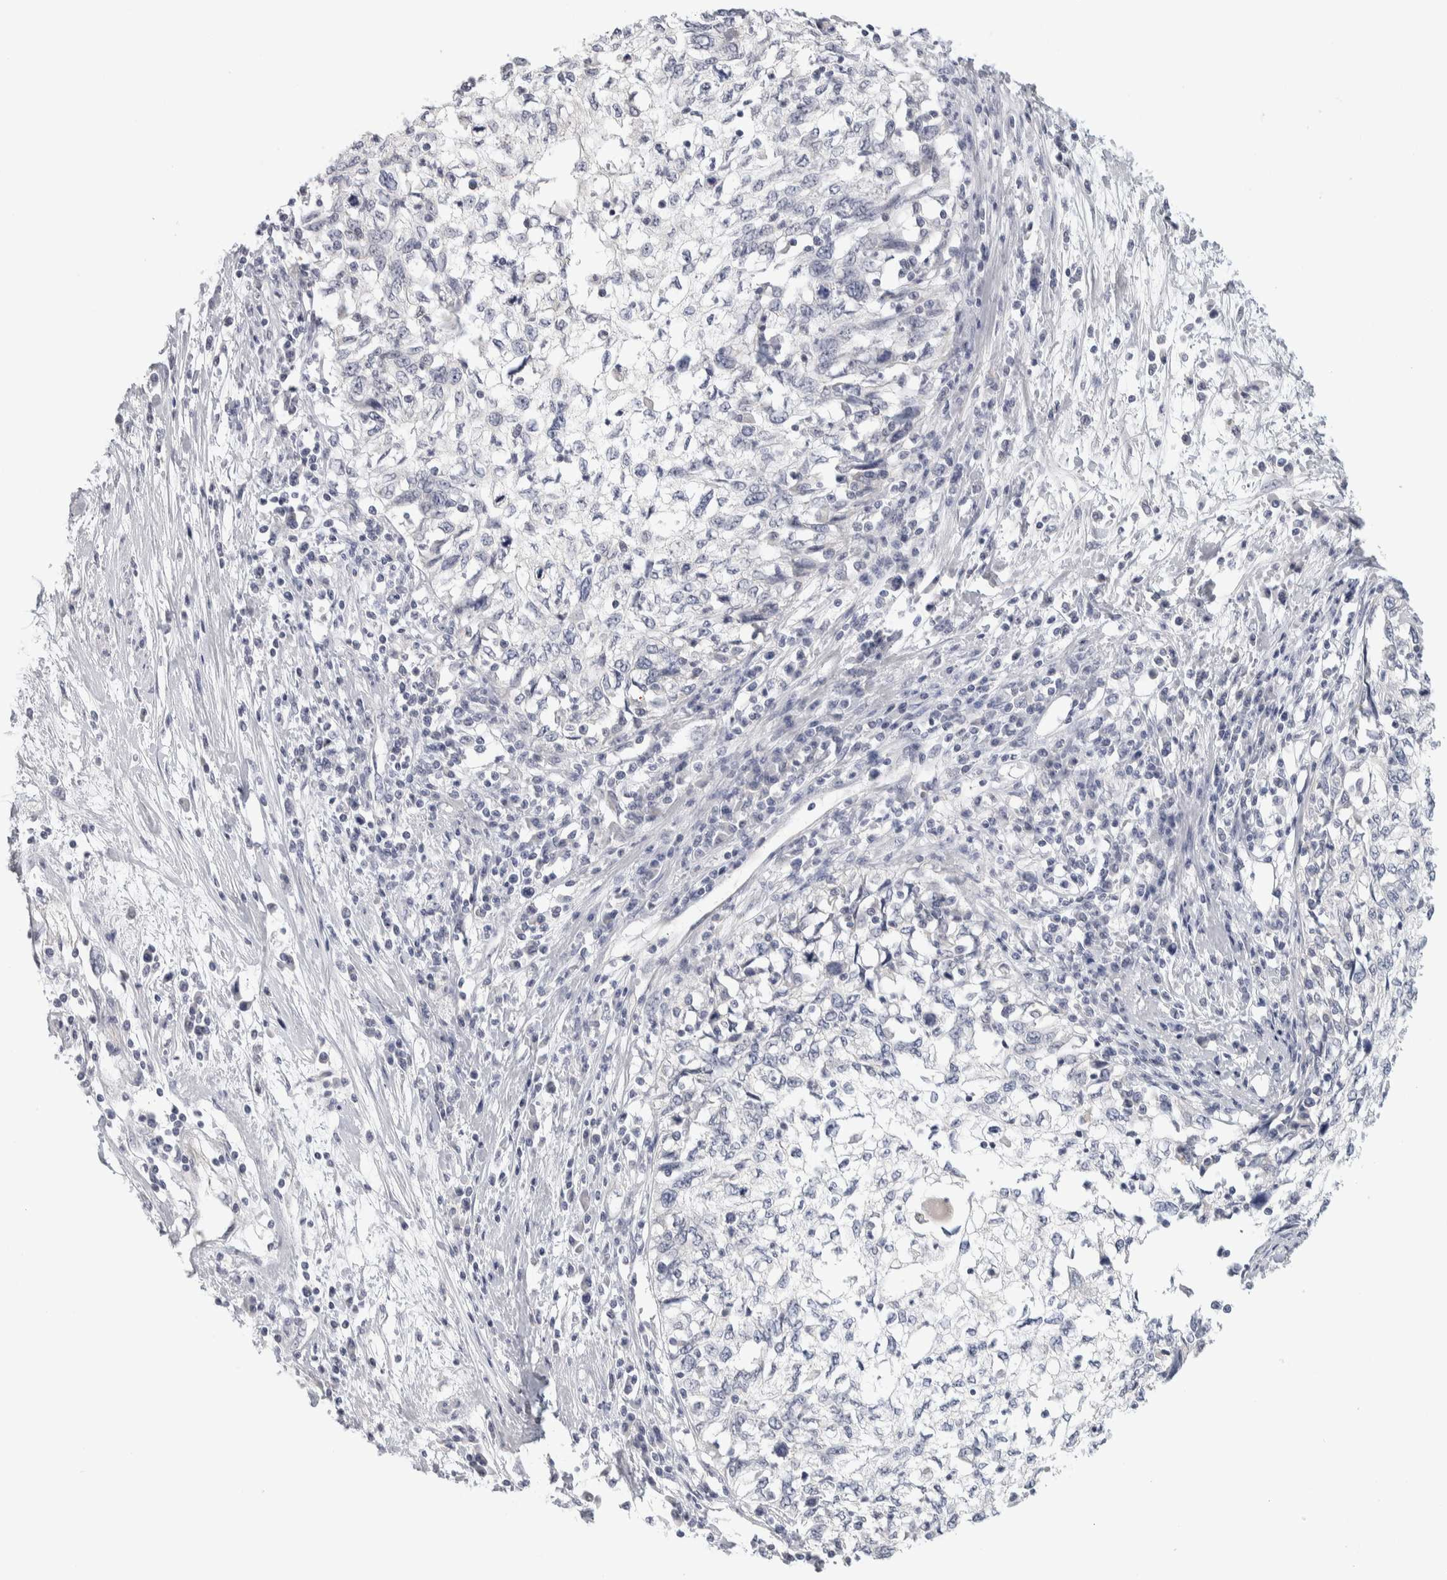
{"staining": {"intensity": "negative", "quantity": "none", "location": "none"}, "tissue": "cervical cancer", "cell_type": "Tumor cells", "image_type": "cancer", "snomed": [{"axis": "morphology", "description": "Squamous cell carcinoma, NOS"}, {"axis": "topography", "description": "Cervix"}], "caption": "Human cervical squamous cell carcinoma stained for a protein using immunohistochemistry reveals no staining in tumor cells.", "gene": "DCXR", "patient": {"sex": "female", "age": 57}}